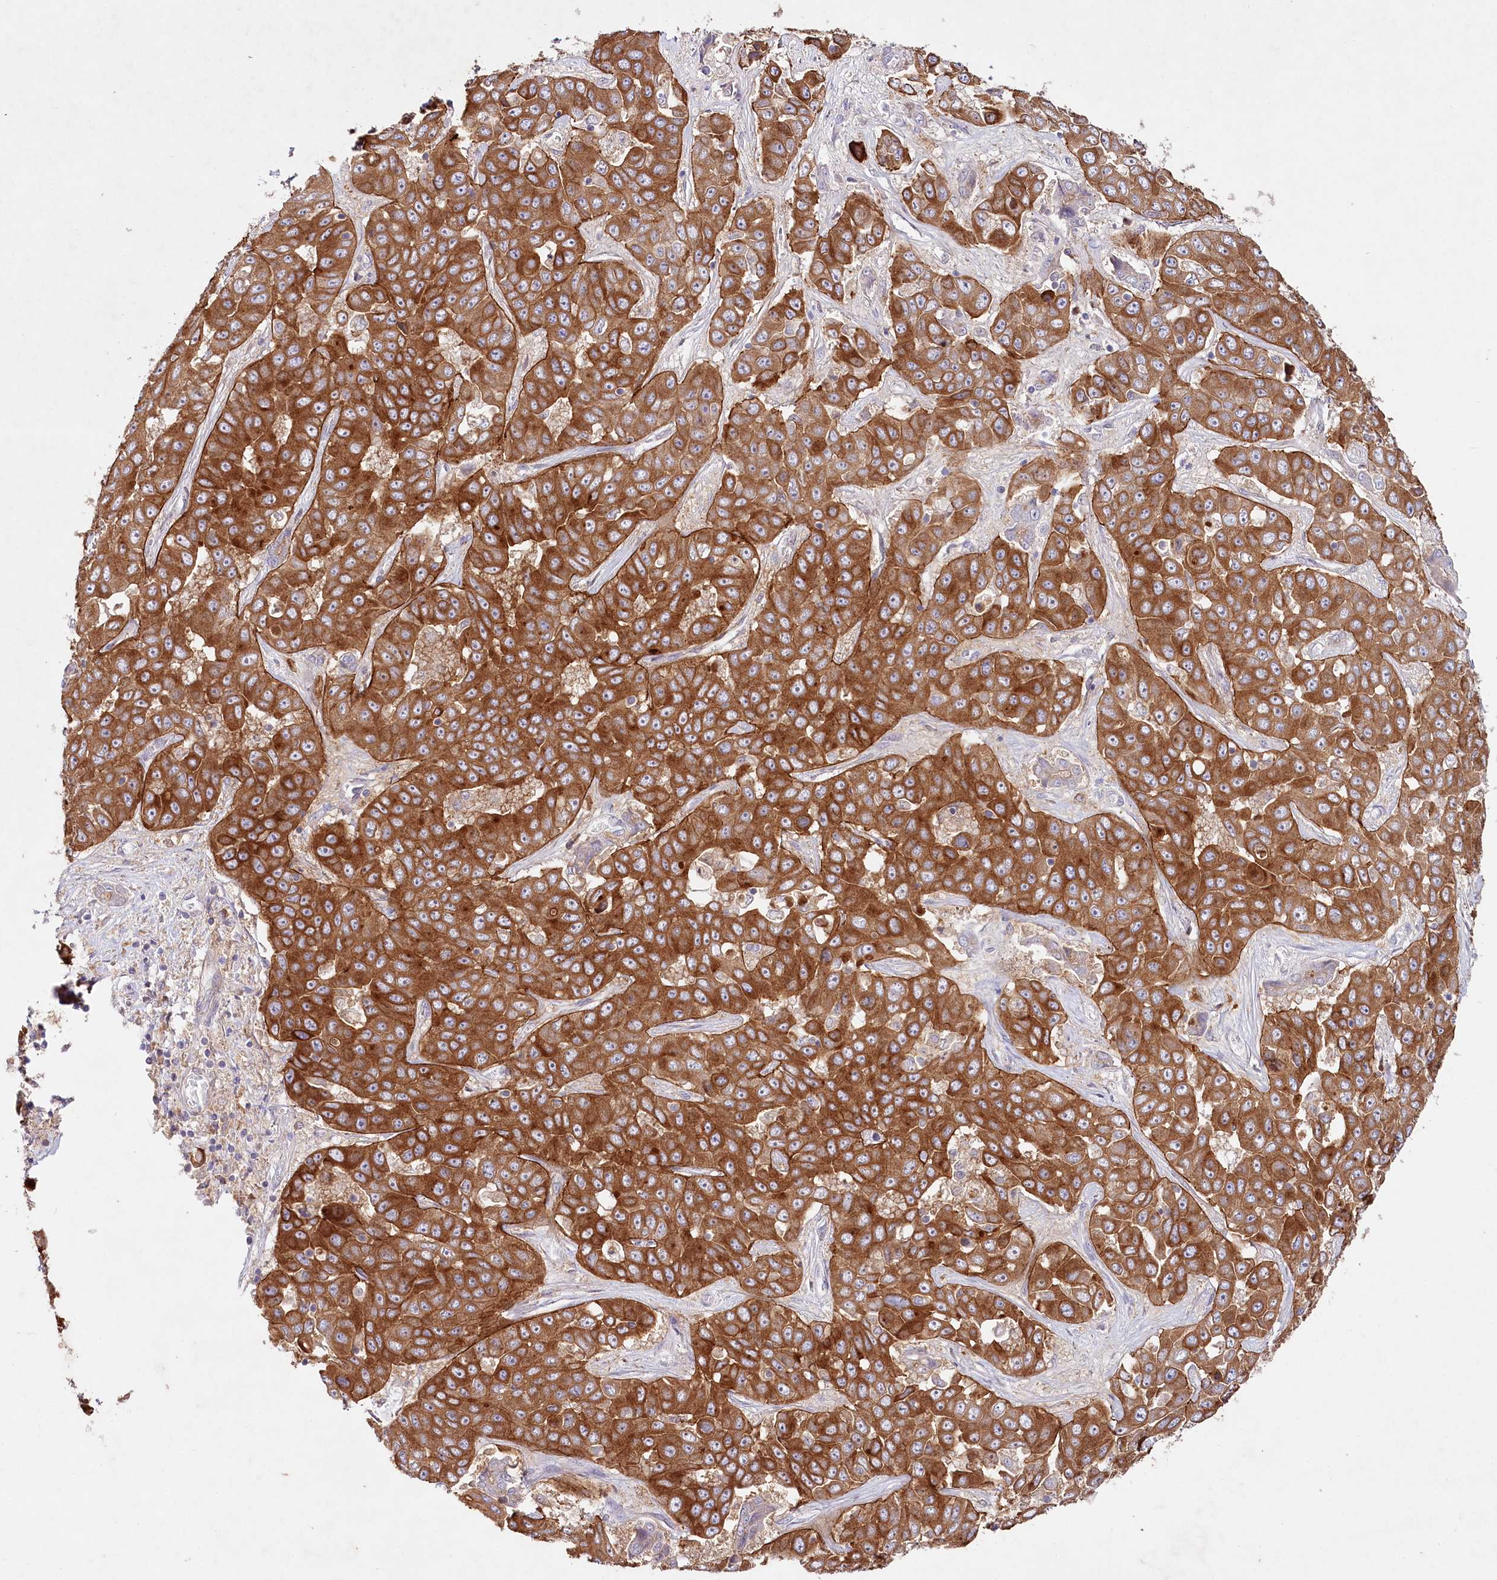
{"staining": {"intensity": "strong", "quantity": ">75%", "location": "cytoplasmic/membranous"}, "tissue": "liver cancer", "cell_type": "Tumor cells", "image_type": "cancer", "snomed": [{"axis": "morphology", "description": "Cholangiocarcinoma"}, {"axis": "topography", "description": "Liver"}], "caption": "Cholangiocarcinoma (liver) tissue reveals strong cytoplasmic/membranous expression in about >75% of tumor cells, visualized by immunohistochemistry.", "gene": "ALDH3B1", "patient": {"sex": "female", "age": 52}}